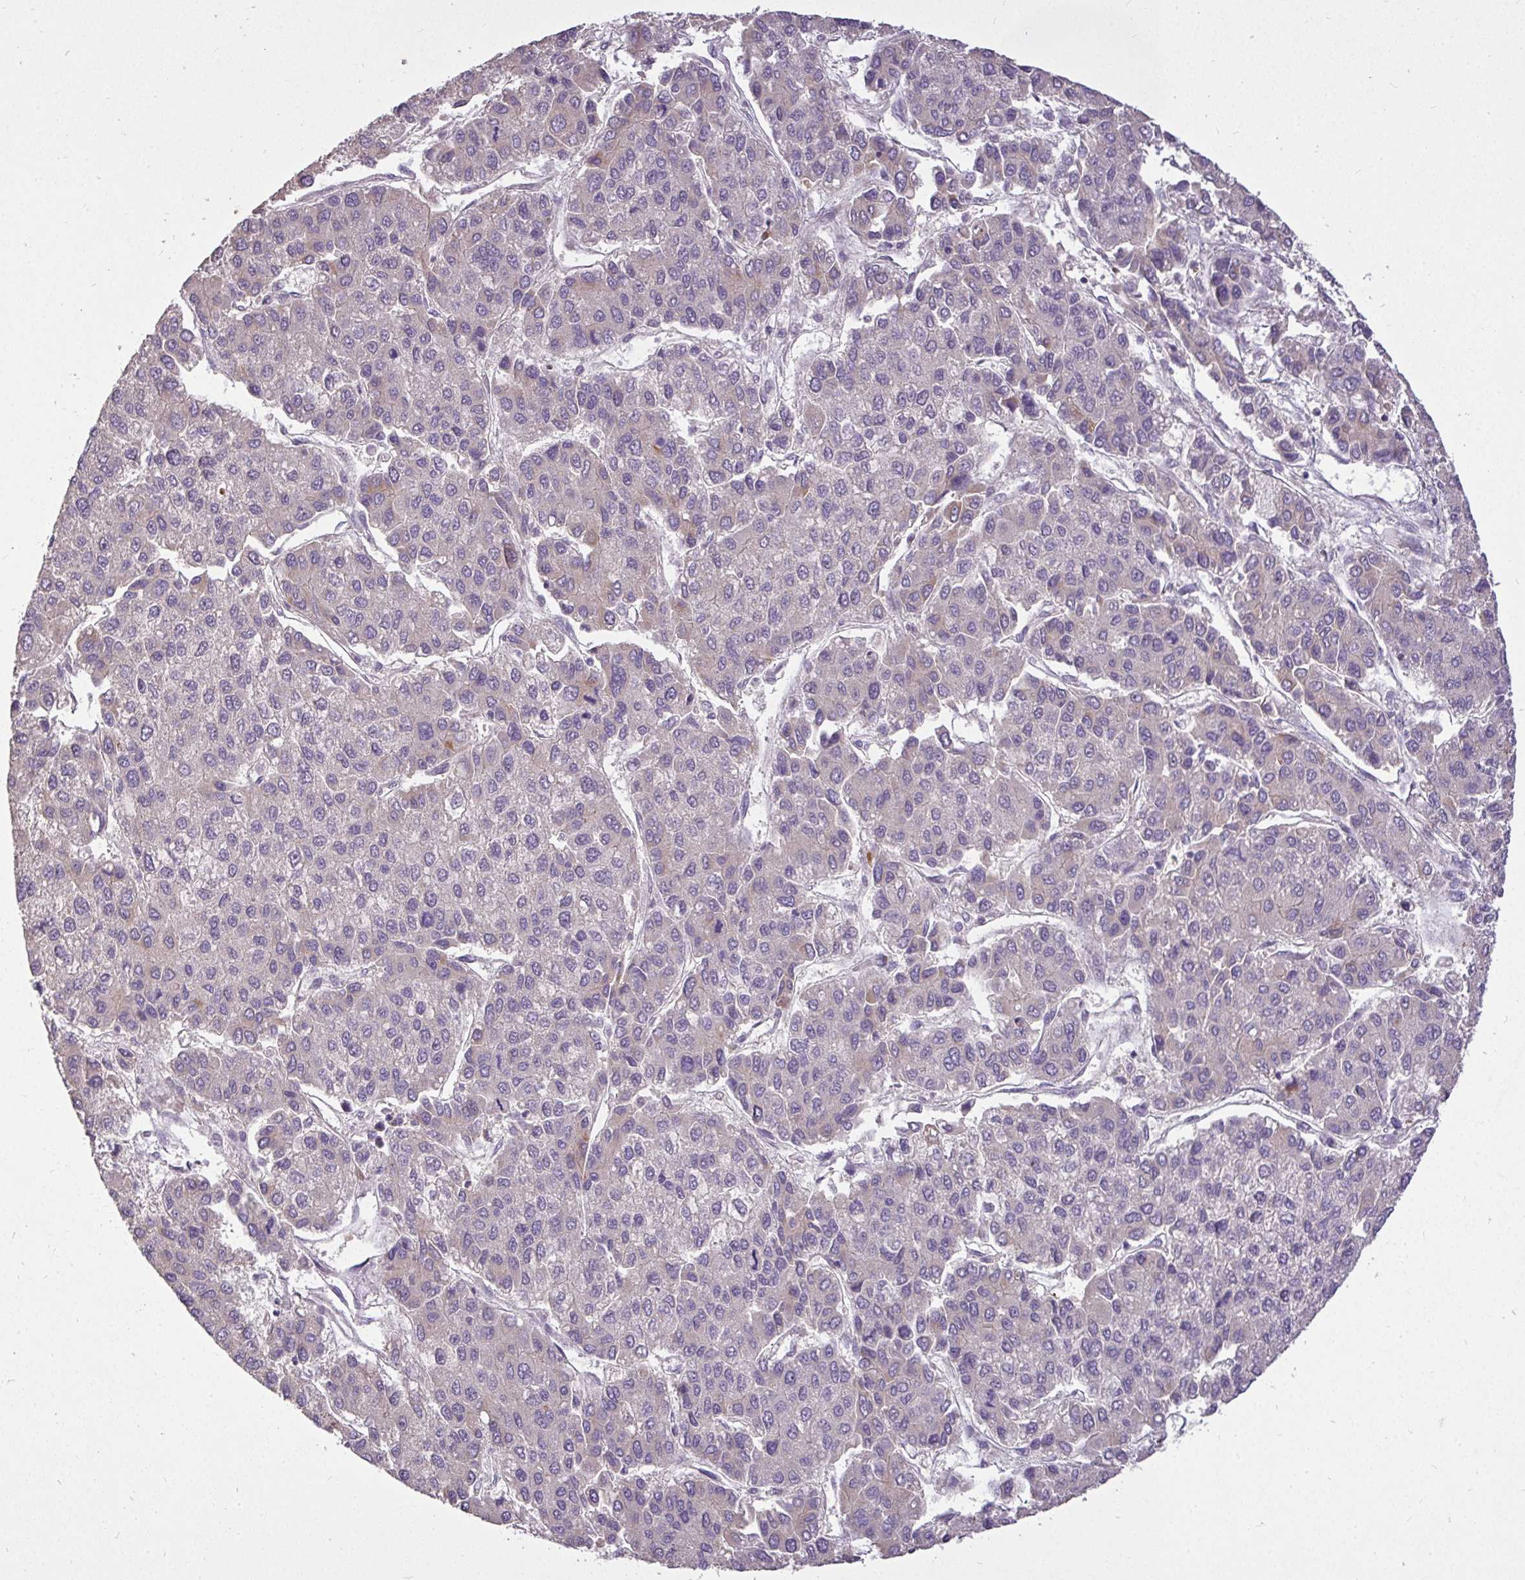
{"staining": {"intensity": "negative", "quantity": "none", "location": "none"}, "tissue": "liver cancer", "cell_type": "Tumor cells", "image_type": "cancer", "snomed": [{"axis": "morphology", "description": "Carcinoma, Hepatocellular, NOS"}, {"axis": "topography", "description": "Liver"}], "caption": "A high-resolution image shows immunohistochemistry (IHC) staining of hepatocellular carcinoma (liver), which demonstrates no significant expression in tumor cells.", "gene": "STRIP1", "patient": {"sex": "female", "age": 66}}